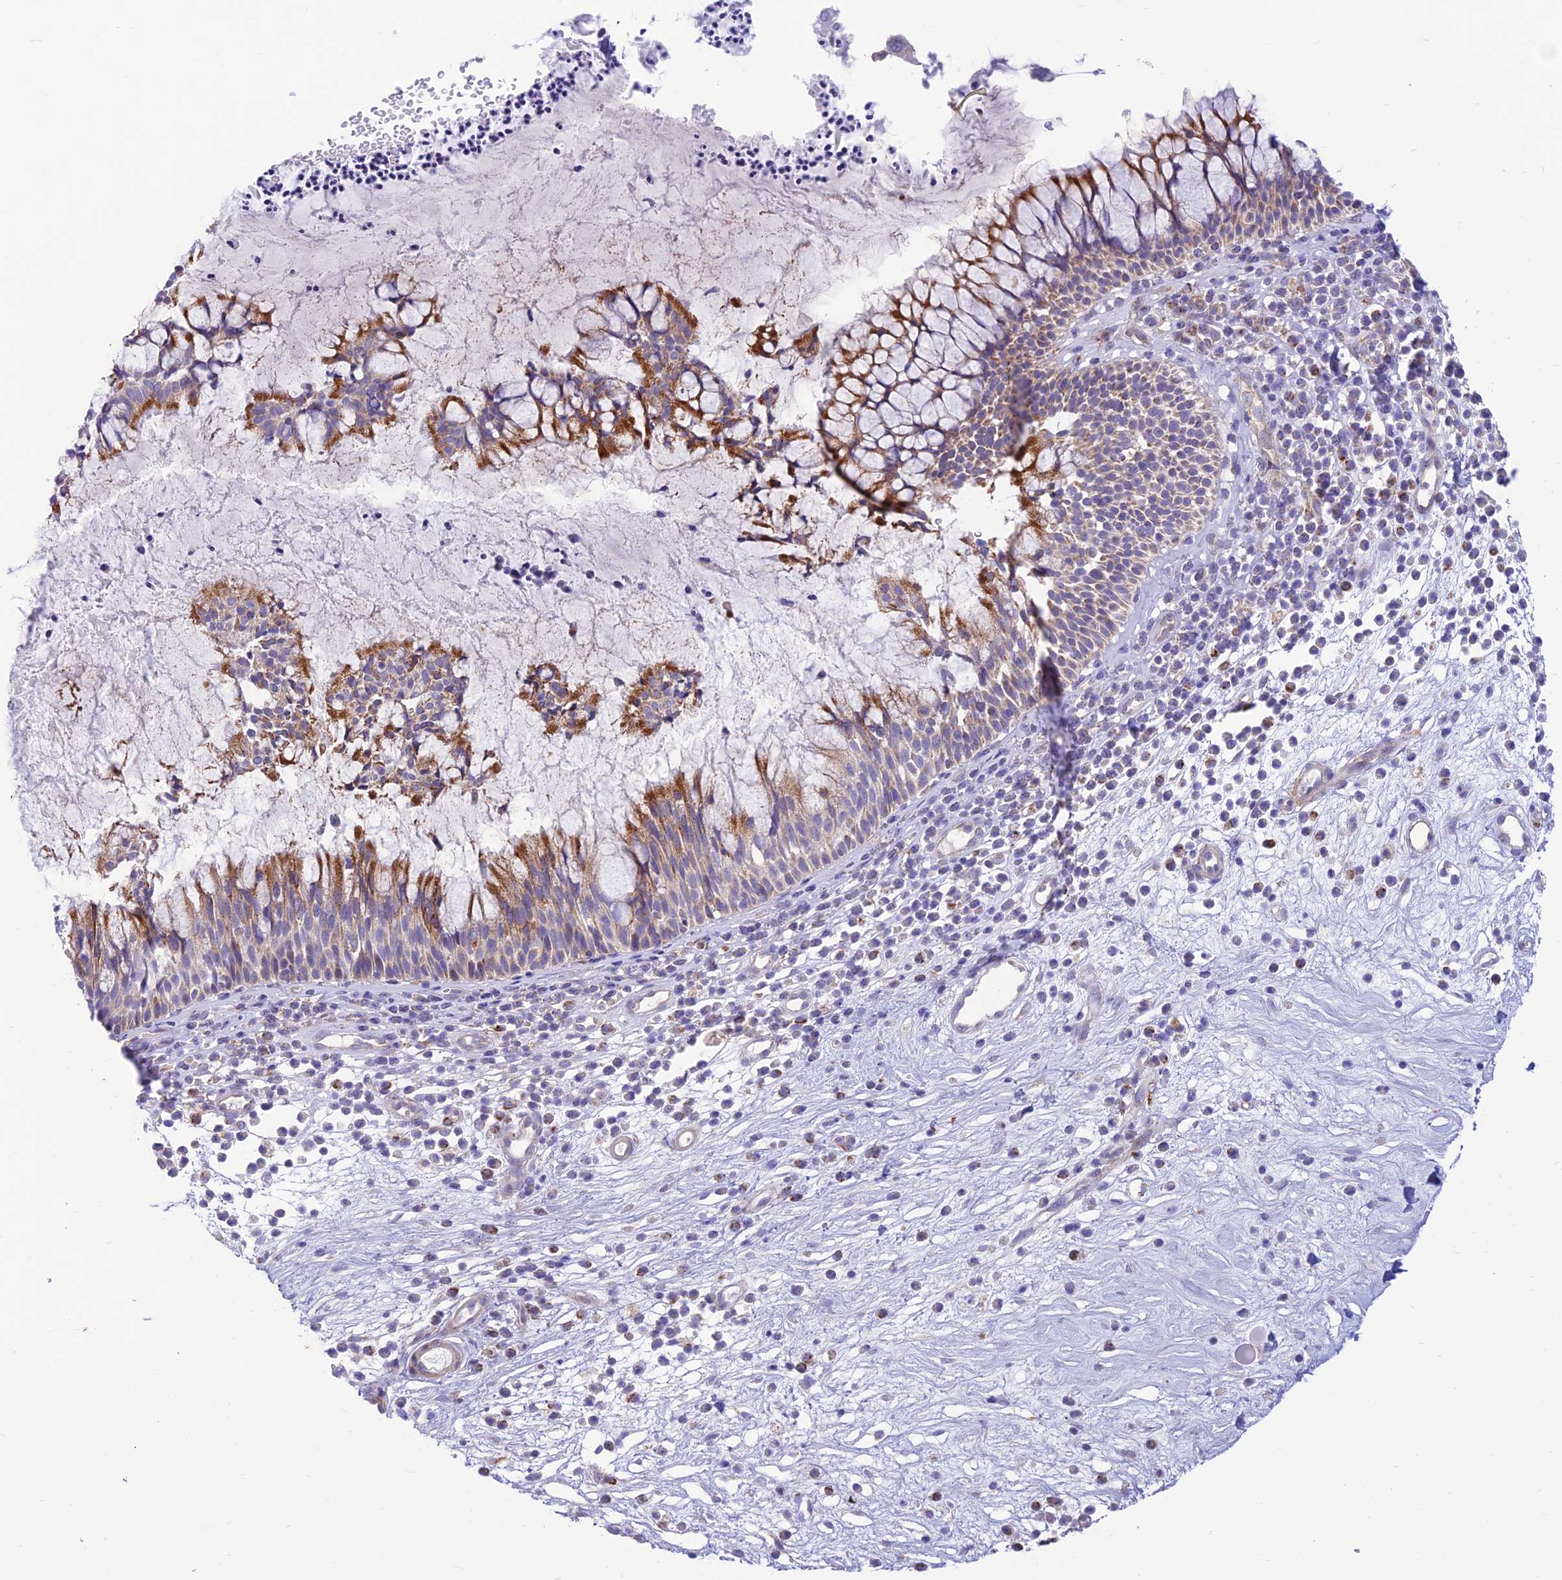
{"staining": {"intensity": "moderate", "quantity": "25%-75%", "location": "cytoplasmic/membranous"}, "tissue": "nasopharynx", "cell_type": "Respiratory epithelial cells", "image_type": "normal", "snomed": [{"axis": "morphology", "description": "Normal tissue, NOS"}, {"axis": "morphology", "description": "Inflammation, NOS"}, {"axis": "topography", "description": "Nasopharynx"}], "caption": "IHC image of normal nasopharynx stained for a protein (brown), which demonstrates medium levels of moderate cytoplasmic/membranous positivity in about 25%-75% of respiratory epithelial cells.", "gene": "FAM186B", "patient": {"sex": "male", "age": 70}}